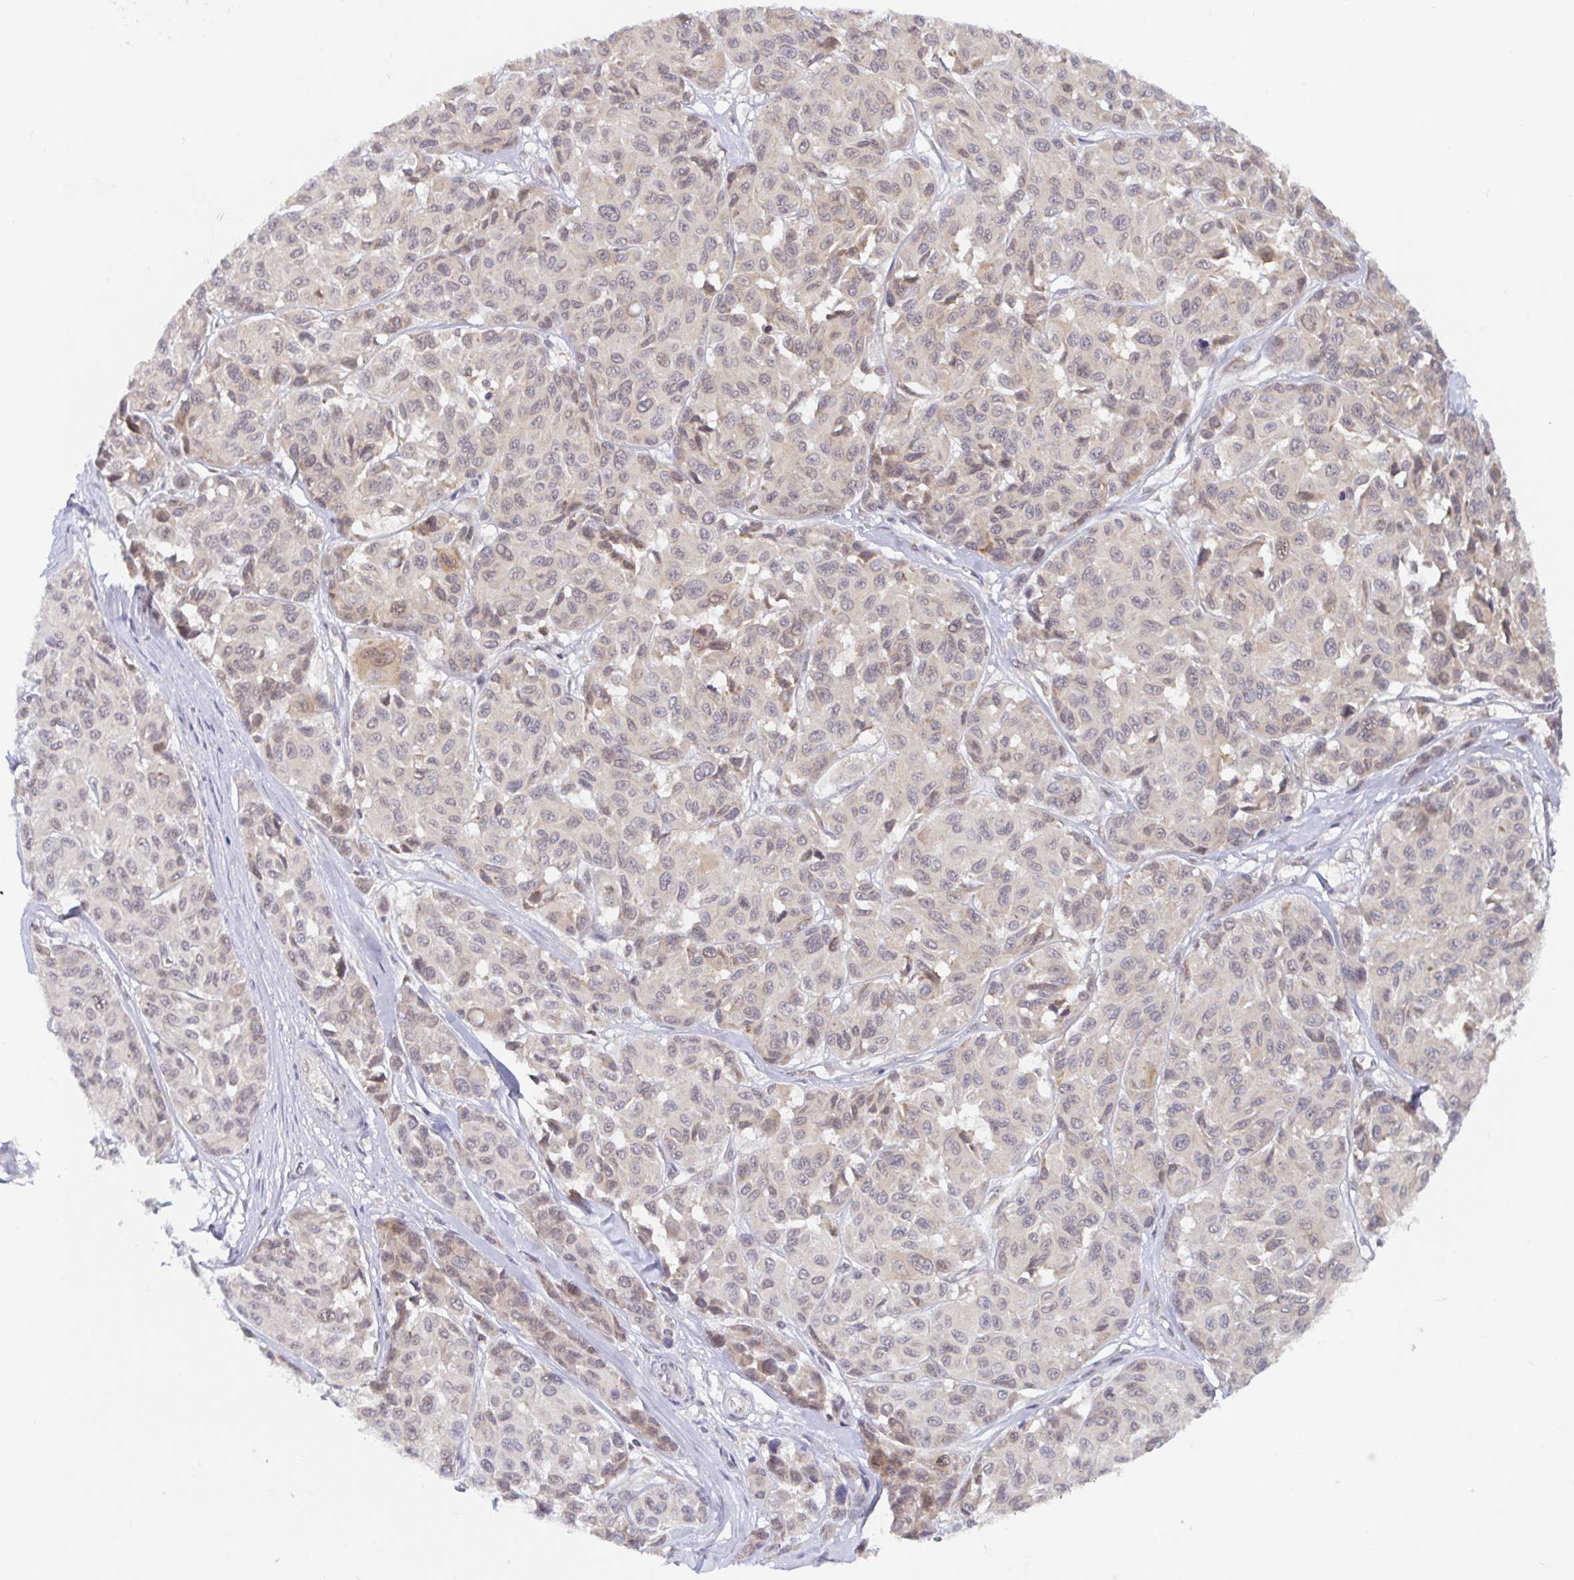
{"staining": {"intensity": "negative", "quantity": "none", "location": "none"}, "tissue": "melanoma", "cell_type": "Tumor cells", "image_type": "cancer", "snomed": [{"axis": "morphology", "description": "Malignant melanoma, NOS"}, {"axis": "topography", "description": "Skin"}], "caption": "The micrograph demonstrates no staining of tumor cells in malignant melanoma.", "gene": "ALG1", "patient": {"sex": "female", "age": 66}}